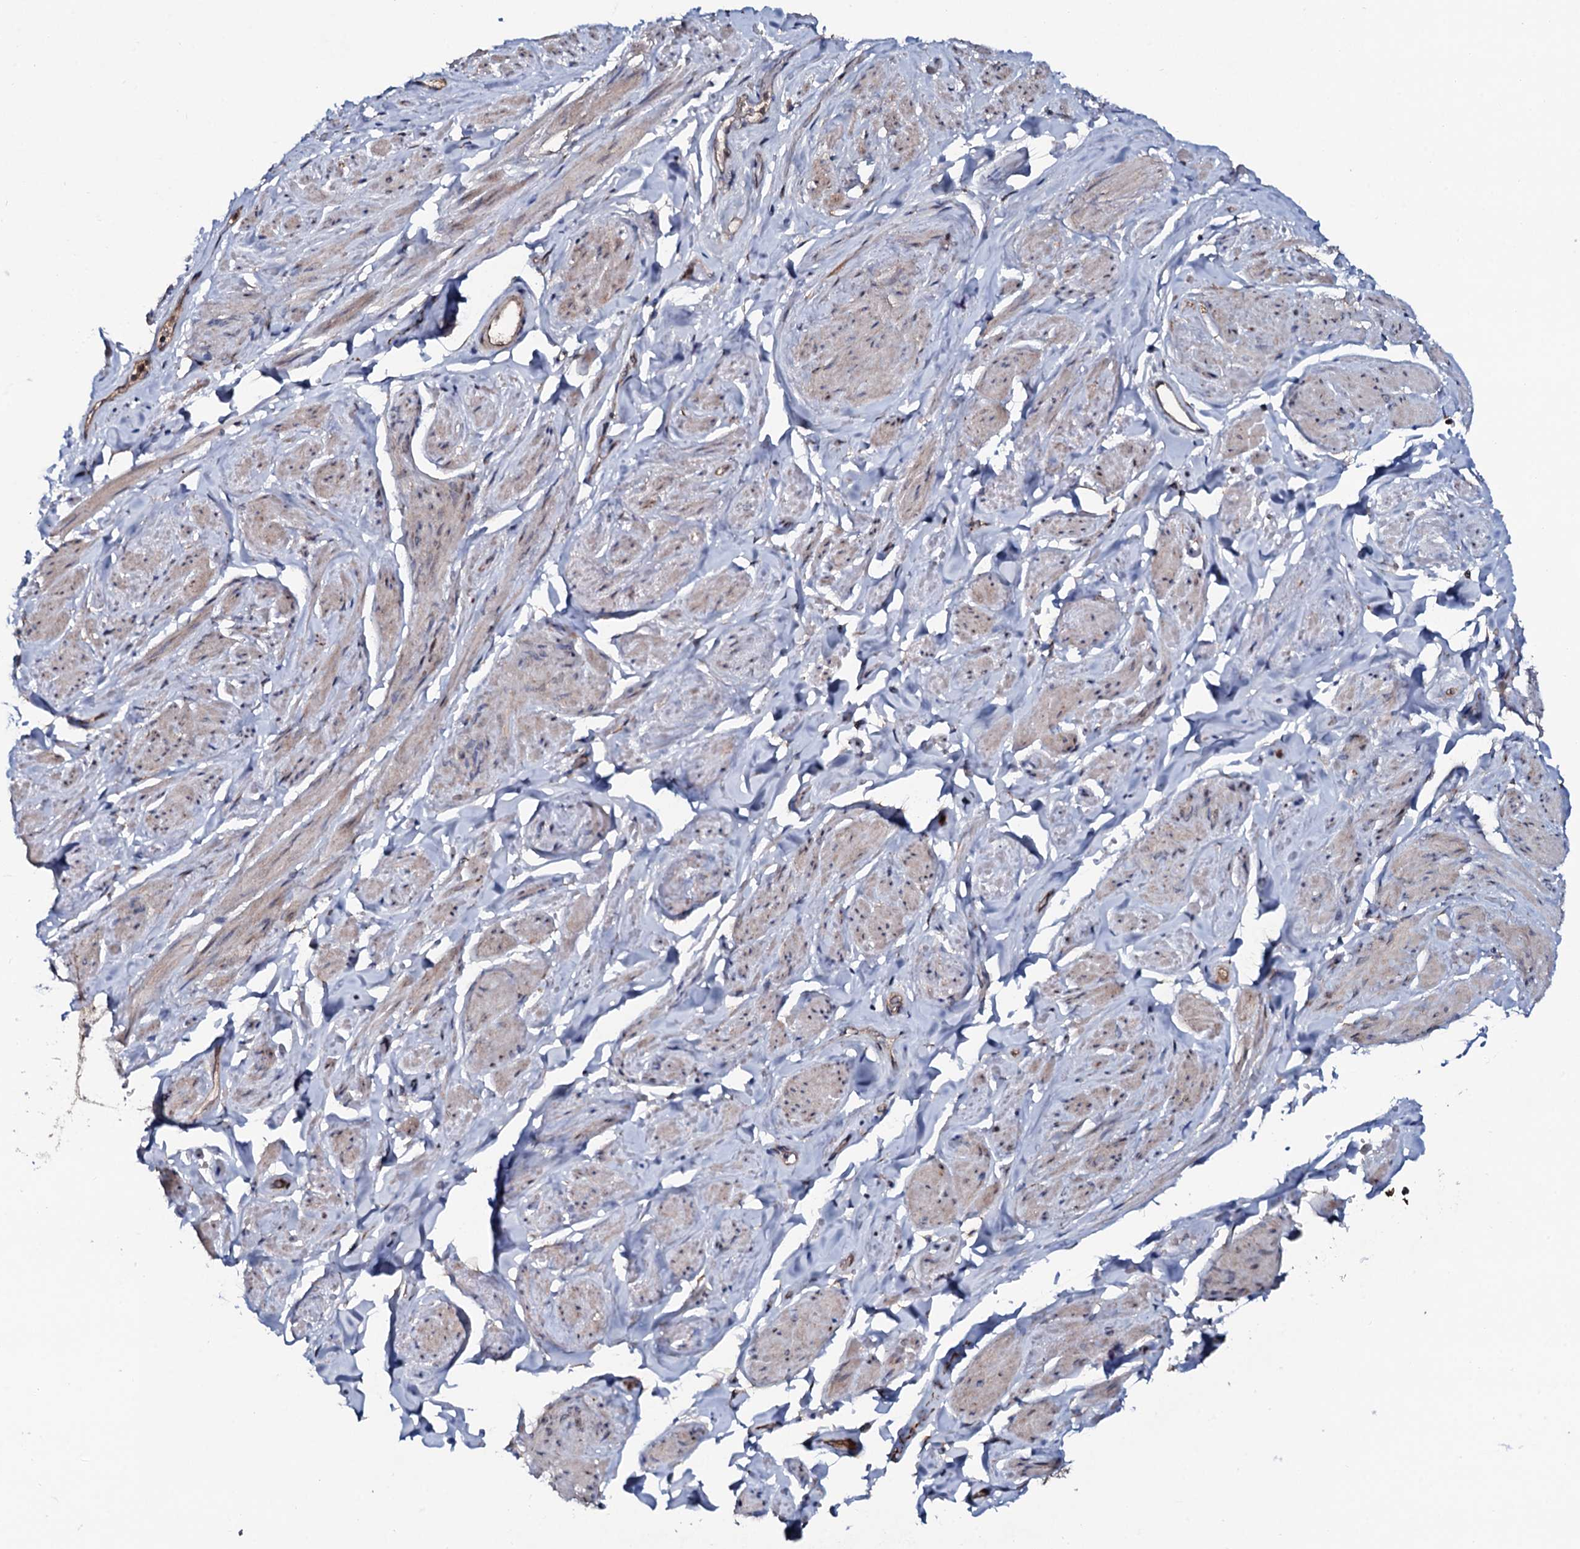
{"staining": {"intensity": "weak", "quantity": "25%-75%", "location": "cytoplasmic/membranous"}, "tissue": "smooth muscle", "cell_type": "Smooth muscle cells", "image_type": "normal", "snomed": [{"axis": "morphology", "description": "Normal tissue, NOS"}, {"axis": "topography", "description": "Smooth muscle"}, {"axis": "topography", "description": "Peripheral nerve tissue"}], "caption": "A high-resolution image shows immunohistochemistry (IHC) staining of unremarkable smooth muscle, which displays weak cytoplasmic/membranous positivity in about 25%-75% of smooth muscle cells.", "gene": "PPP1R3D", "patient": {"sex": "male", "age": 69}}